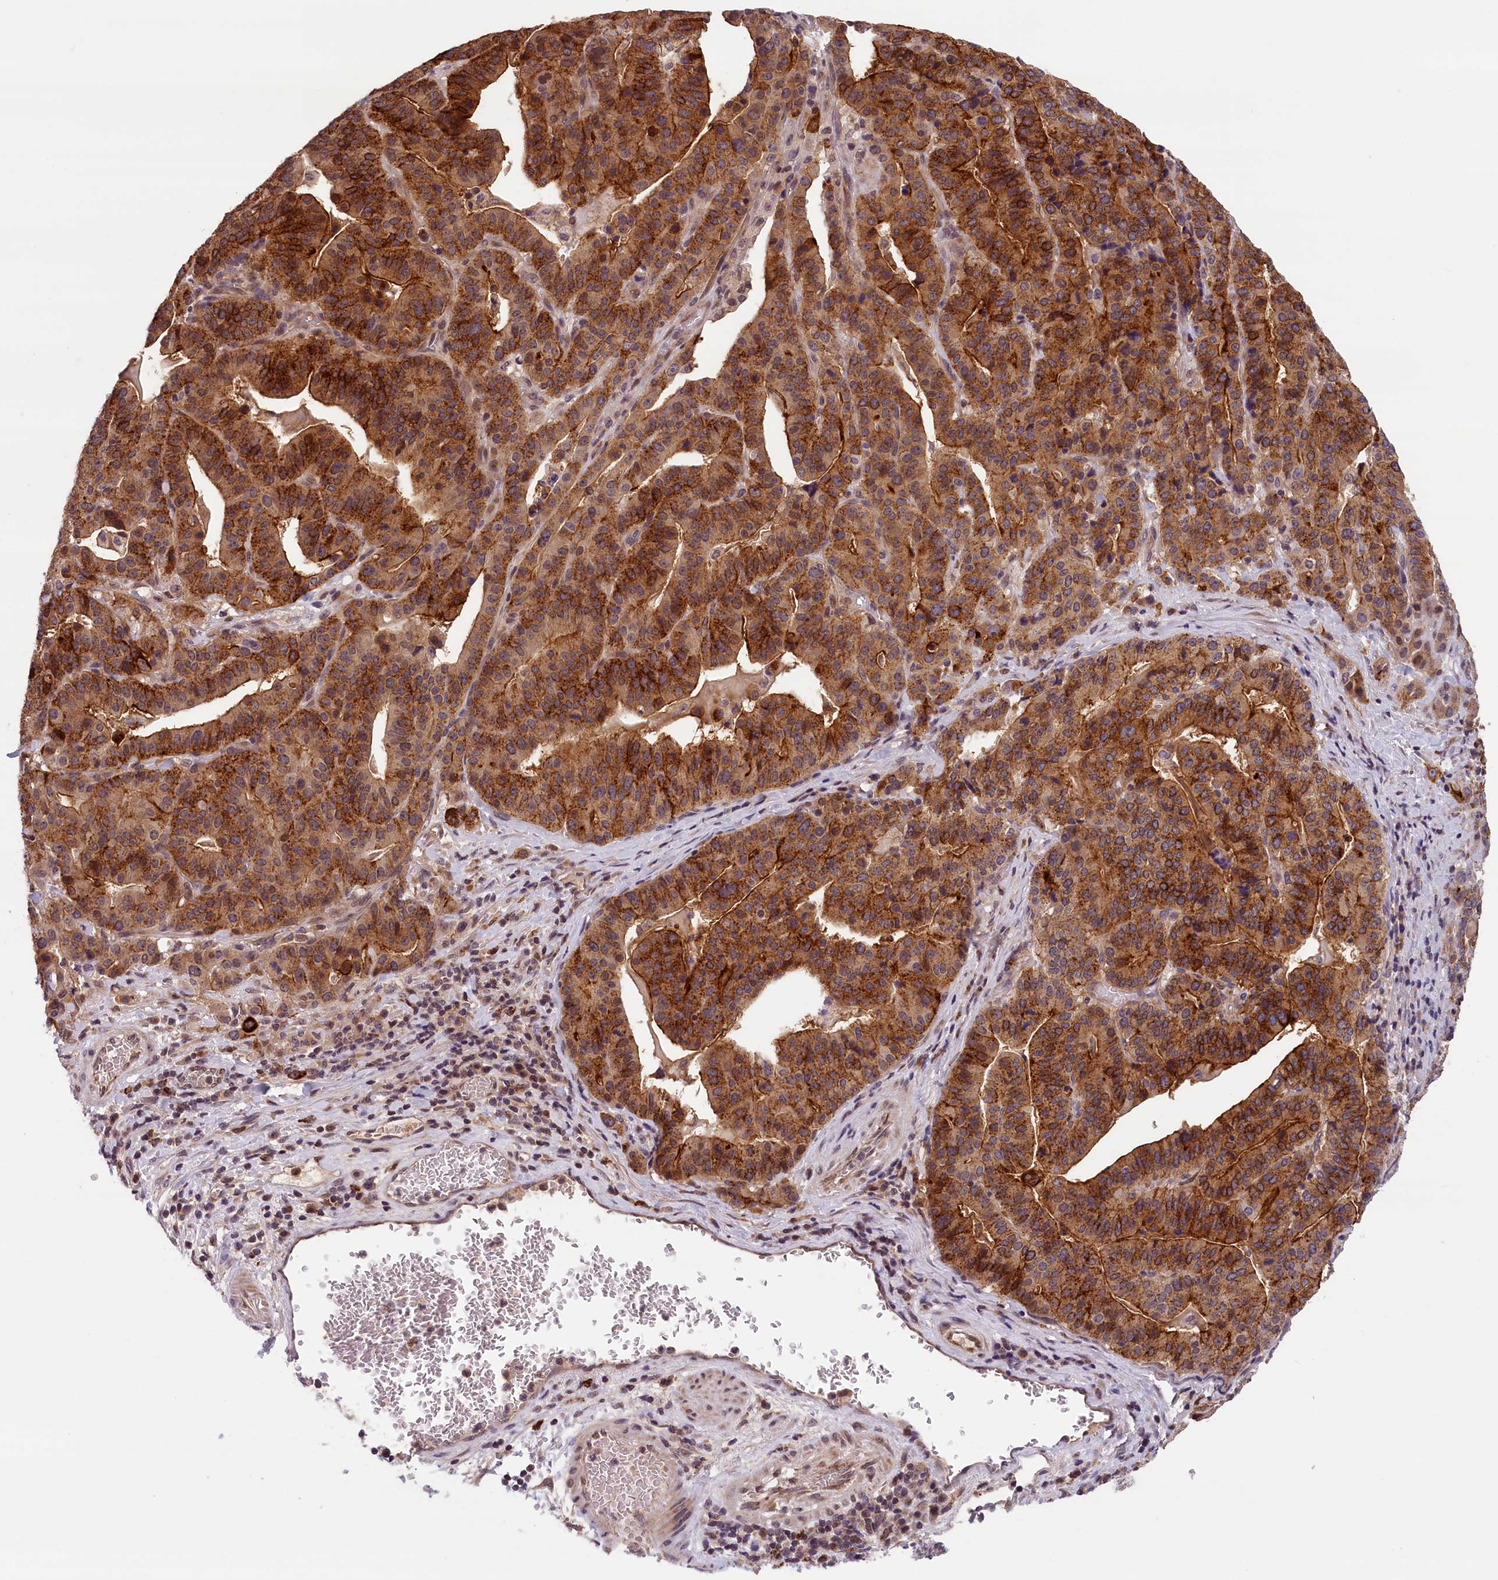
{"staining": {"intensity": "strong", "quantity": ">75%", "location": "cytoplasmic/membranous"}, "tissue": "stomach cancer", "cell_type": "Tumor cells", "image_type": "cancer", "snomed": [{"axis": "morphology", "description": "Adenocarcinoma, NOS"}, {"axis": "topography", "description": "Stomach"}], "caption": "About >75% of tumor cells in human stomach adenocarcinoma exhibit strong cytoplasmic/membranous protein positivity as visualized by brown immunohistochemical staining.", "gene": "KCNK6", "patient": {"sex": "male", "age": 48}}